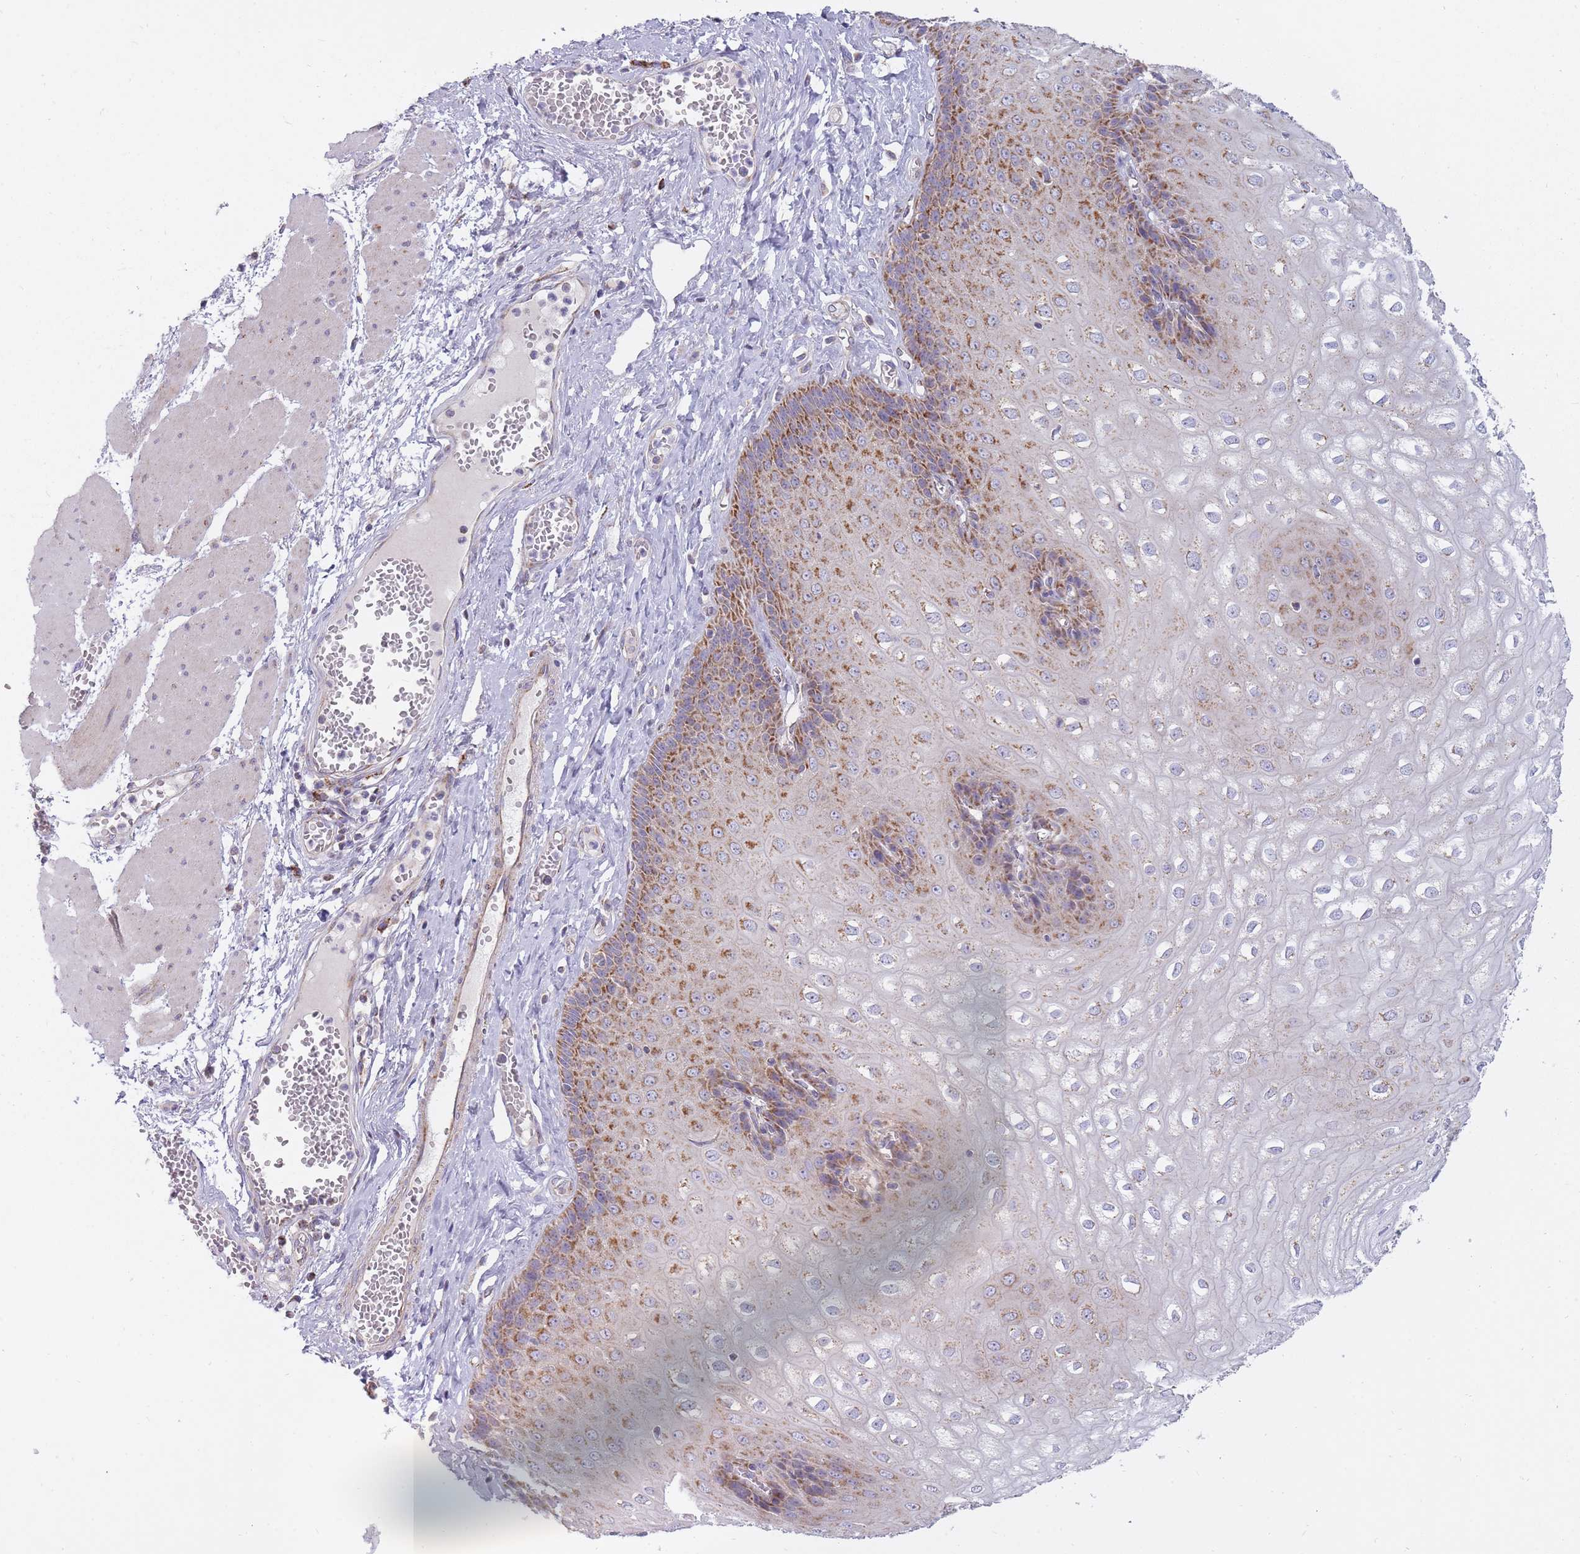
{"staining": {"intensity": "moderate", "quantity": ">75%", "location": "cytoplasmic/membranous"}, "tissue": "esophagus", "cell_type": "Squamous epithelial cells", "image_type": "normal", "snomed": [{"axis": "morphology", "description": "Normal tissue, NOS"}, {"axis": "topography", "description": "Esophagus"}], "caption": "Squamous epithelial cells show medium levels of moderate cytoplasmic/membranous expression in about >75% of cells in unremarkable esophagus.", "gene": "ALKBH4", "patient": {"sex": "male", "age": 60}}